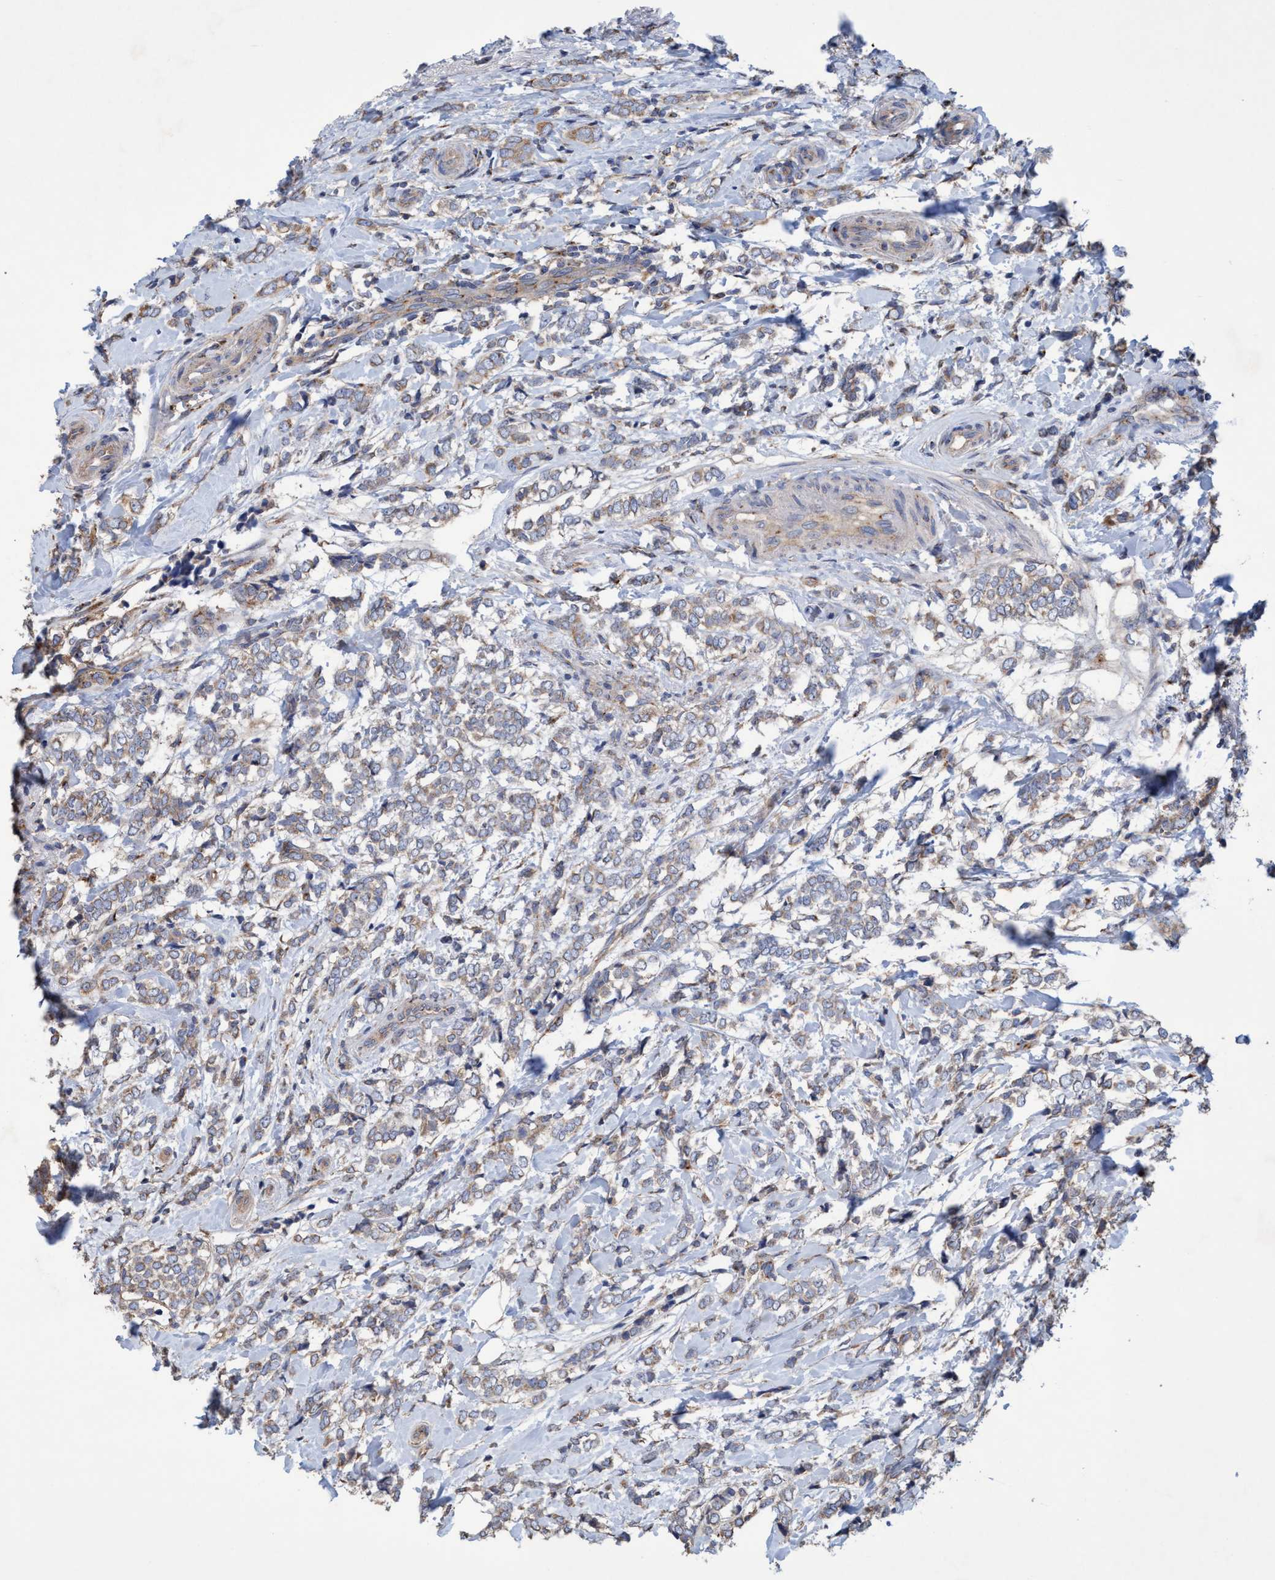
{"staining": {"intensity": "moderate", "quantity": ">75%", "location": "cytoplasmic/membranous"}, "tissue": "breast cancer", "cell_type": "Tumor cells", "image_type": "cancer", "snomed": [{"axis": "morphology", "description": "Normal tissue, NOS"}, {"axis": "morphology", "description": "Lobular carcinoma"}, {"axis": "topography", "description": "Breast"}], "caption": "IHC of breast cancer (lobular carcinoma) displays medium levels of moderate cytoplasmic/membranous expression in about >75% of tumor cells. The staining was performed using DAB to visualize the protein expression in brown, while the nuclei were stained in blue with hematoxylin (Magnification: 20x).", "gene": "BICD2", "patient": {"sex": "female", "age": 47}}